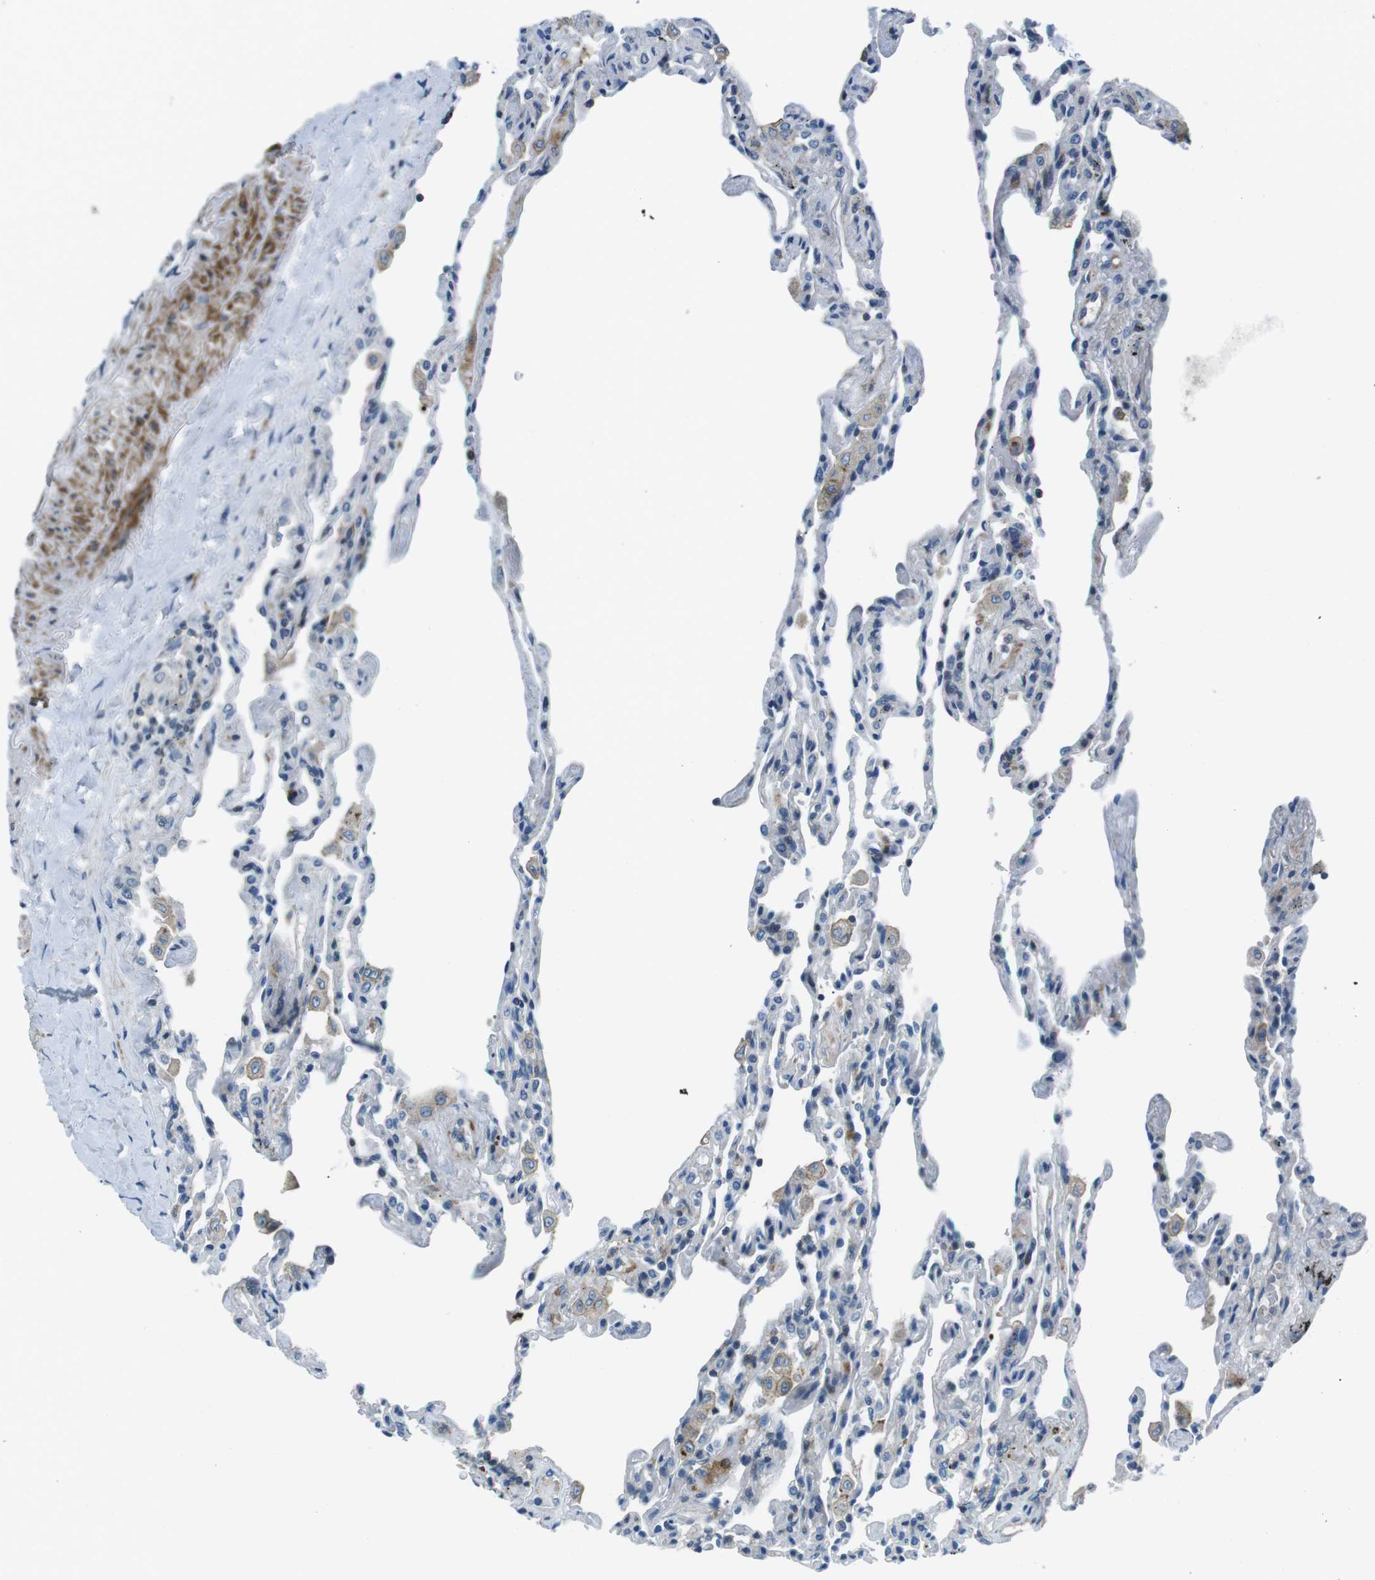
{"staining": {"intensity": "negative", "quantity": "none", "location": "none"}, "tissue": "lung", "cell_type": "Alveolar cells", "image_type": "normal", "snomed": [{"axis": "morphology", "description": "Normal tissue, NOS"}, {"axis": "topography", "description": "Lung"}], "caption": "Immunohistochemistry image of unremarkable lung: human lung stained with DAB (3,3'-diaminobenzidine) displays no significant protein positivity in alveolar cells.", "gene": "ARVCF", "patient": {"sex": "male", "age": 59}}